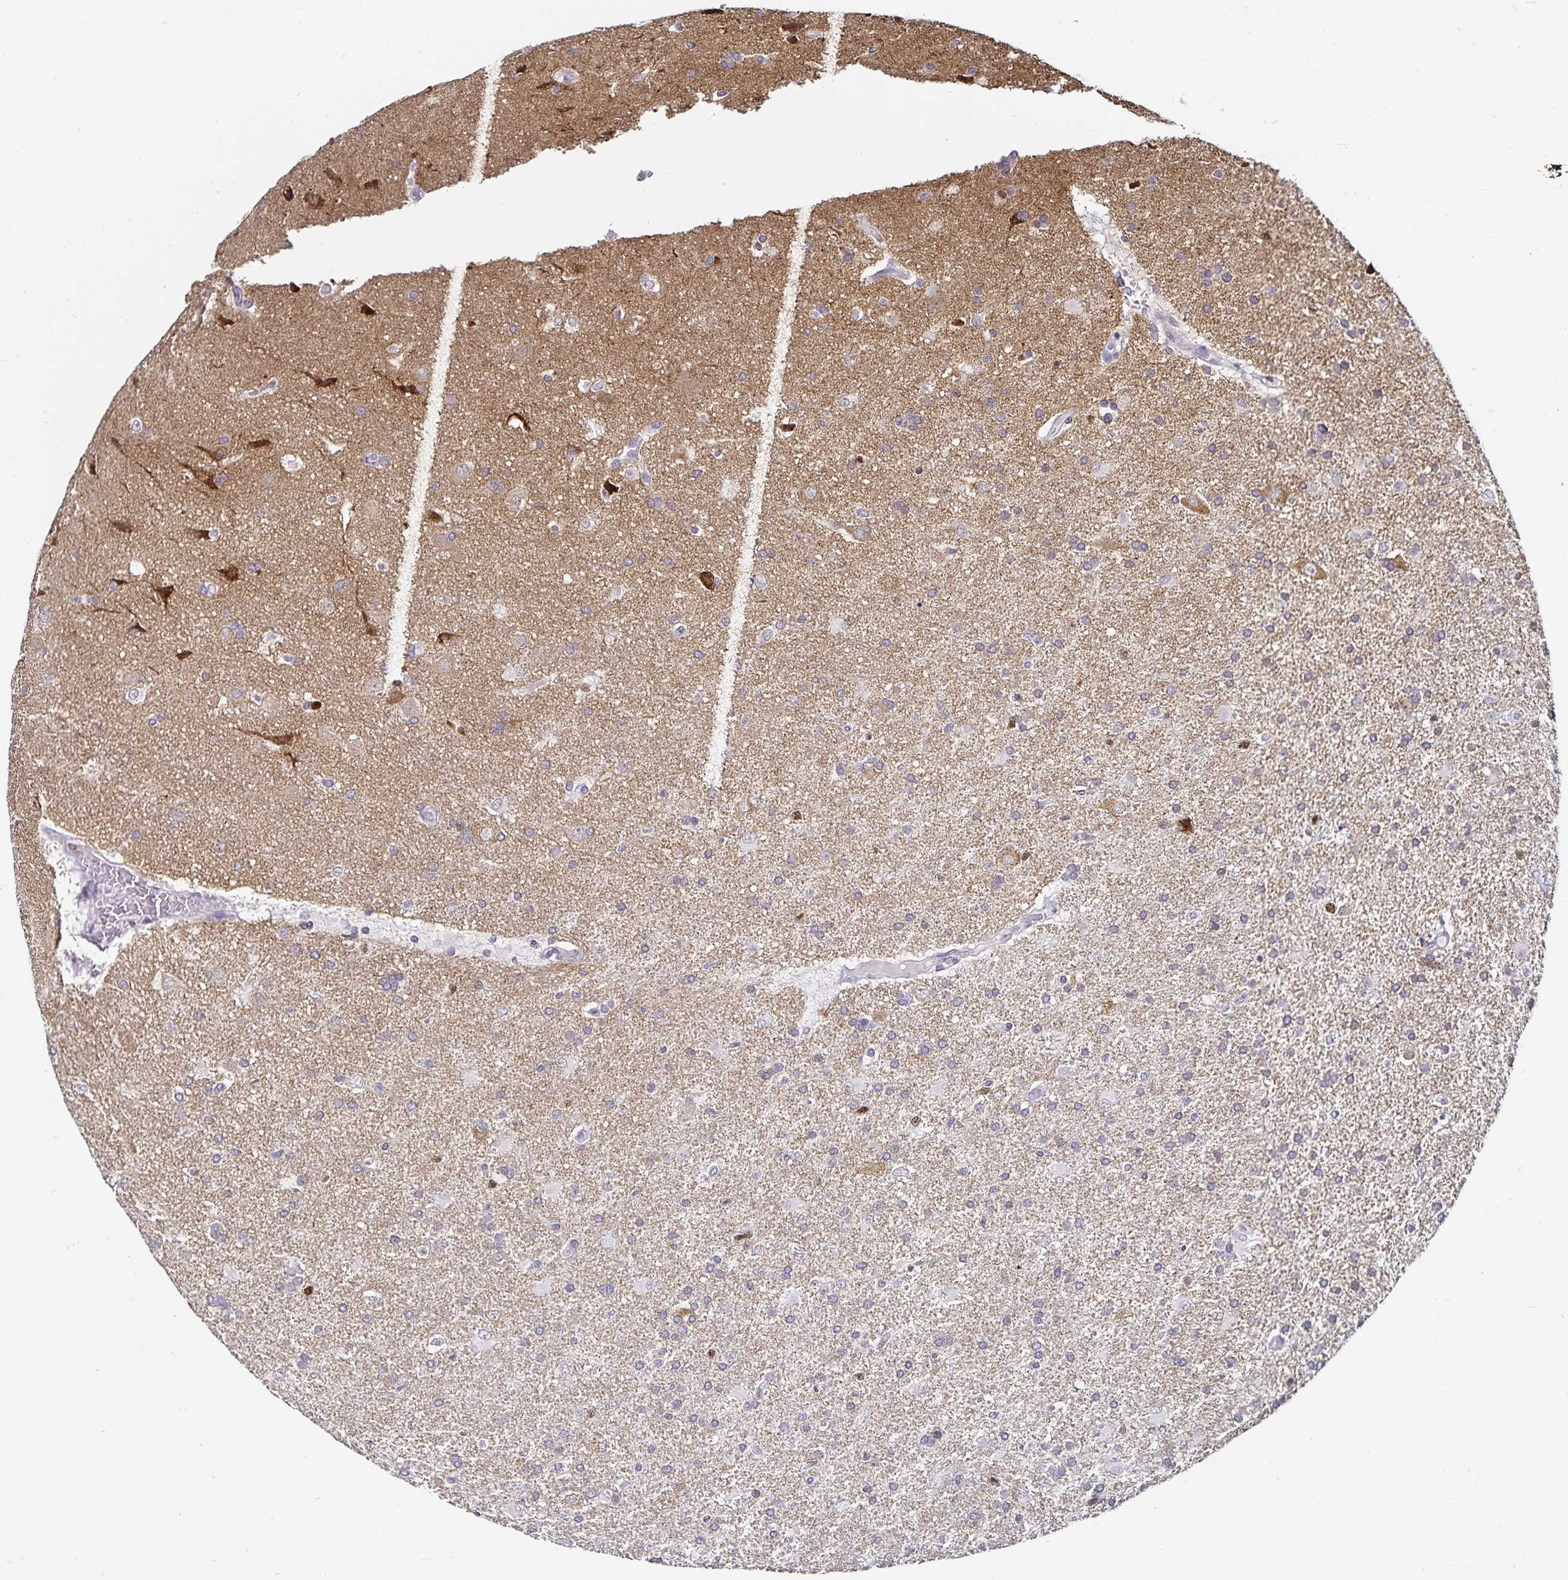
{"staining": {"intensity": "negative", "quantity": "none", "location": "none"}, "tissue": "glioma", "cell_type": "Tumor cells", "image_type": "cancer", "snomed": [{"axis": "morphology", "description": "Glioma, malignant, High grade"}, {"axis": "topography", "description": "Brain"}], "caption": "This is an IHC micrograph of malignant glioma (high-grade). There is no expression in tumor cells.", "gene": "ANLN", "patient": {"sex": "male", "age": 68}}